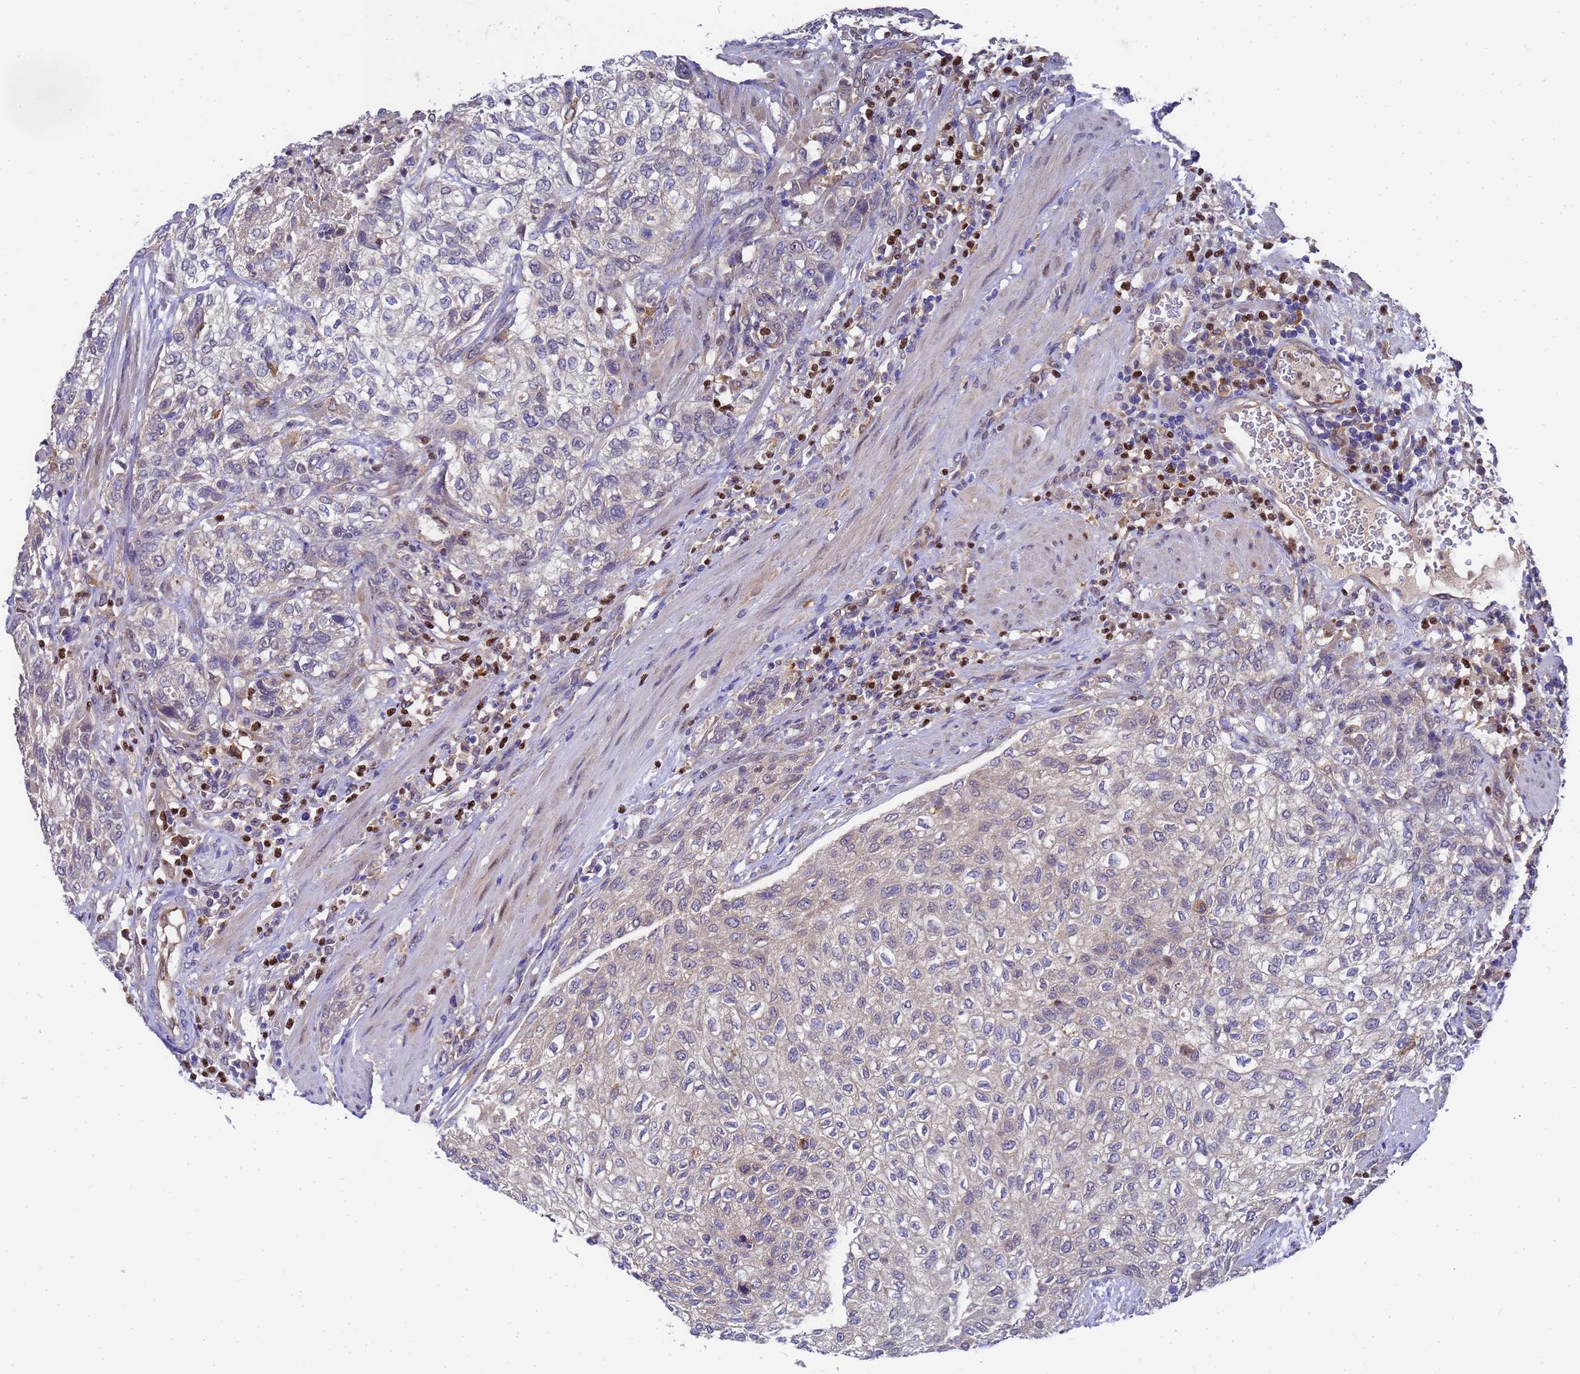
{"staining": {"intensity": "negative", "quantity": "none", "location": "none"}, "tissue": "urothelial cancer", "cell_type": "Tumor cells", "image_type": "cancer", "snomed": [{"axis": "morphology", "description": "Urothelial carcinoma, High grade"}, {"axis": "topography", "description": "Urinary bladder"}], "caption": "IHC micrograph of neoplastic tissue: urothelial carcinoma (high-grade) stained with DAB displays no significant protein staining in tumor cells.", "gene": "SLC35E2B", "patient": {"sex": "male", "age": 35}}